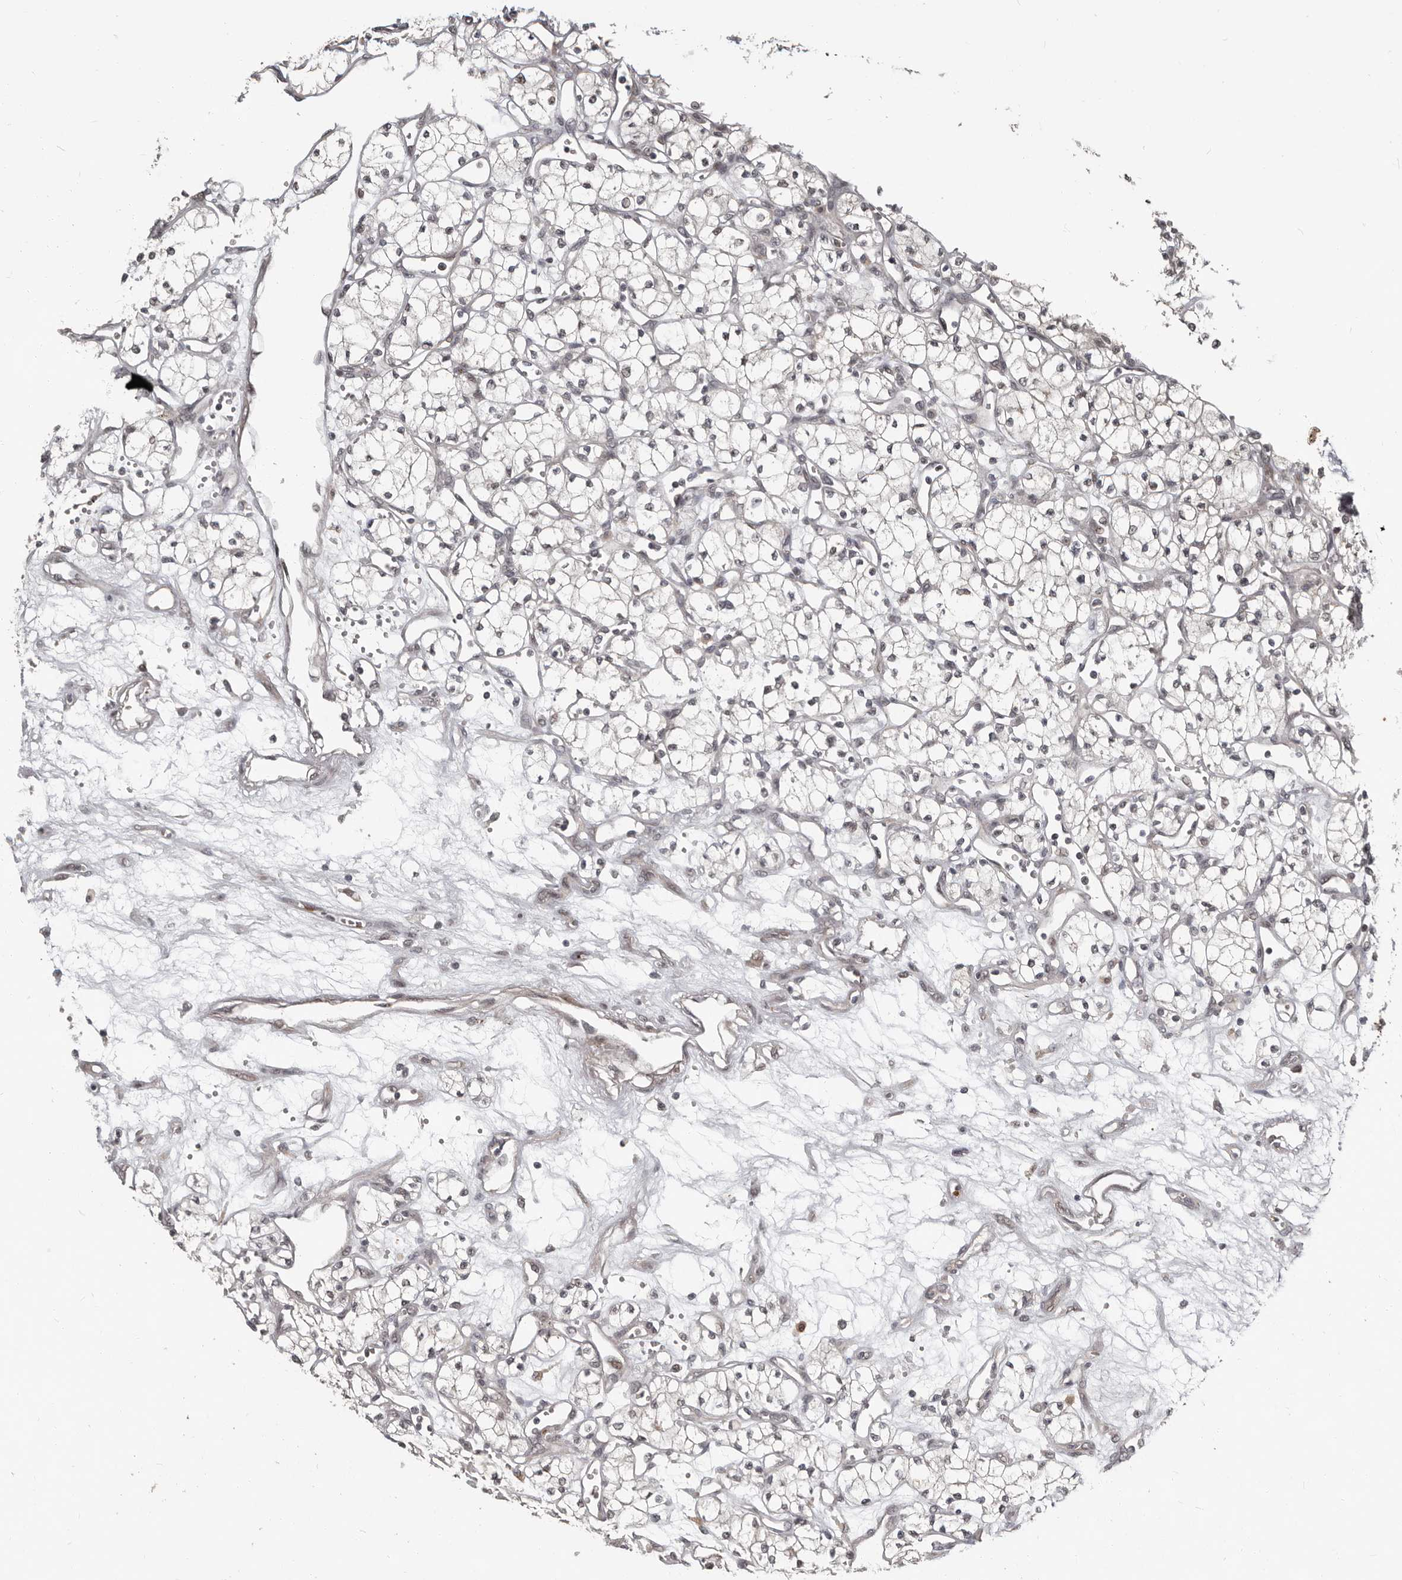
{"staining": {"intensity": "negative", "quantity": "none", "location": "none"}, "tissue": "renal cancer", "cell_type": "Tumor cells", "image_type": "cancer", "snomed": [{"axis": "morphology", "description": "Adenocarcinoma, NOS"}, {"axis": "topography", "description": "Kidney"}], "caption": "Immunohistochemistry (IHC) of human adenocarcinoma (renal) exhibits no staining in tumor cells. The staining is performed using DAB (3,3'-diaminobenzidine) brown chromogen with nuclei counter-stained in using hematoxylin.", "gene": "APOL6", "patient": {"sex": "male", "age": 59}}